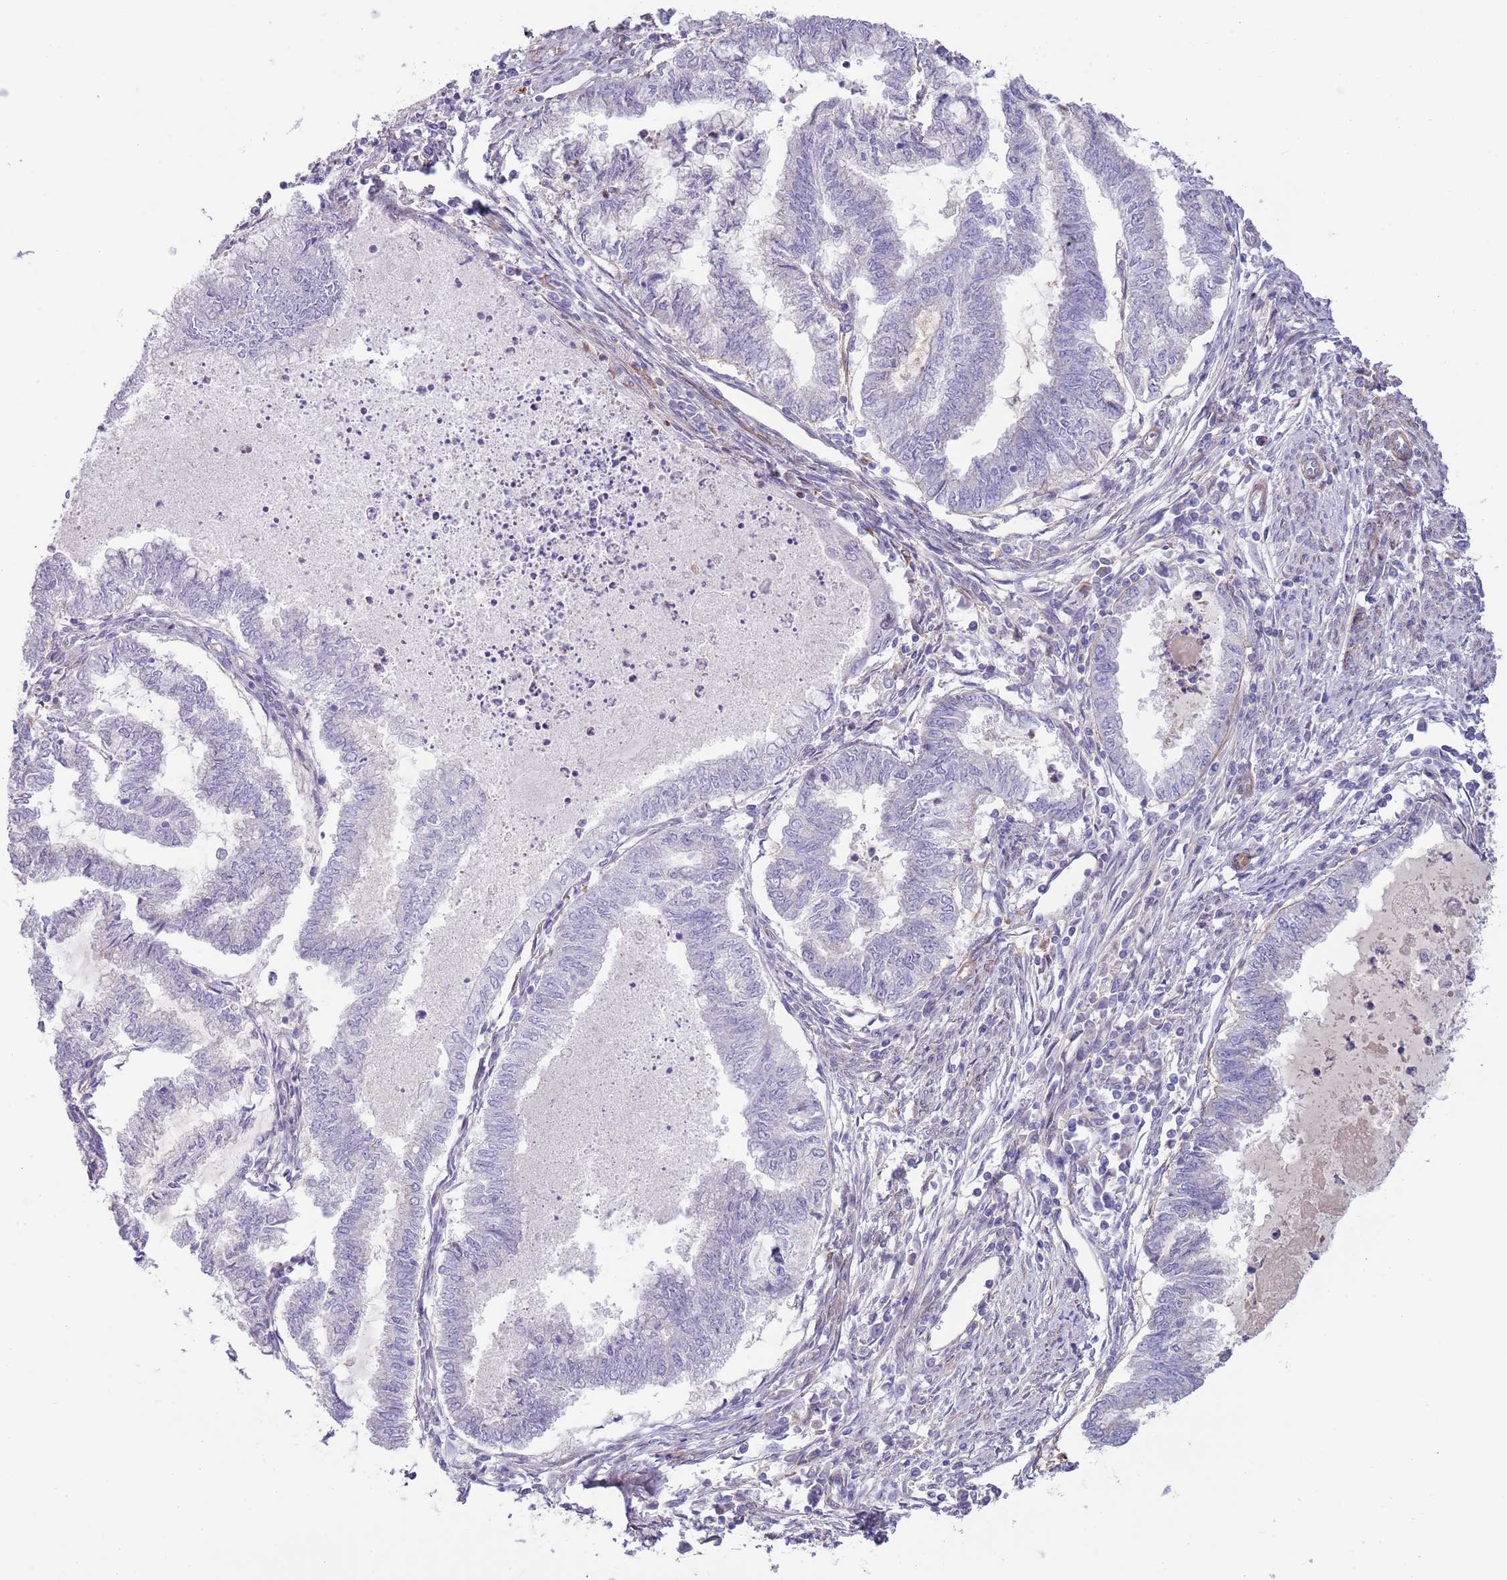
{"staining": {"intensity": "negative", "quantity": "none", "location": "none"}, "tissue": "endometrial cancer", "cell_type": "Tumor cells", "image_type": "cancer", "snomed": [{"axis": "morphology", "description": "Adenocarcinoma, NOS"}, {"axis": "topography", "description": "Endometrium"}], "caption": "High power microscopy photomicrograph of an immunohistochemistry (IHC) micrograph of endometrial cancer (adenocarcinoma), revealing no significant expression in tumor cells. (Brightfield microscopy of DAB (3,3'-diaminobenzidine) immunohistochemistry at high magnification).", "gene": "TINAGL1", "patient": {"sex": "female", "age": 79}}